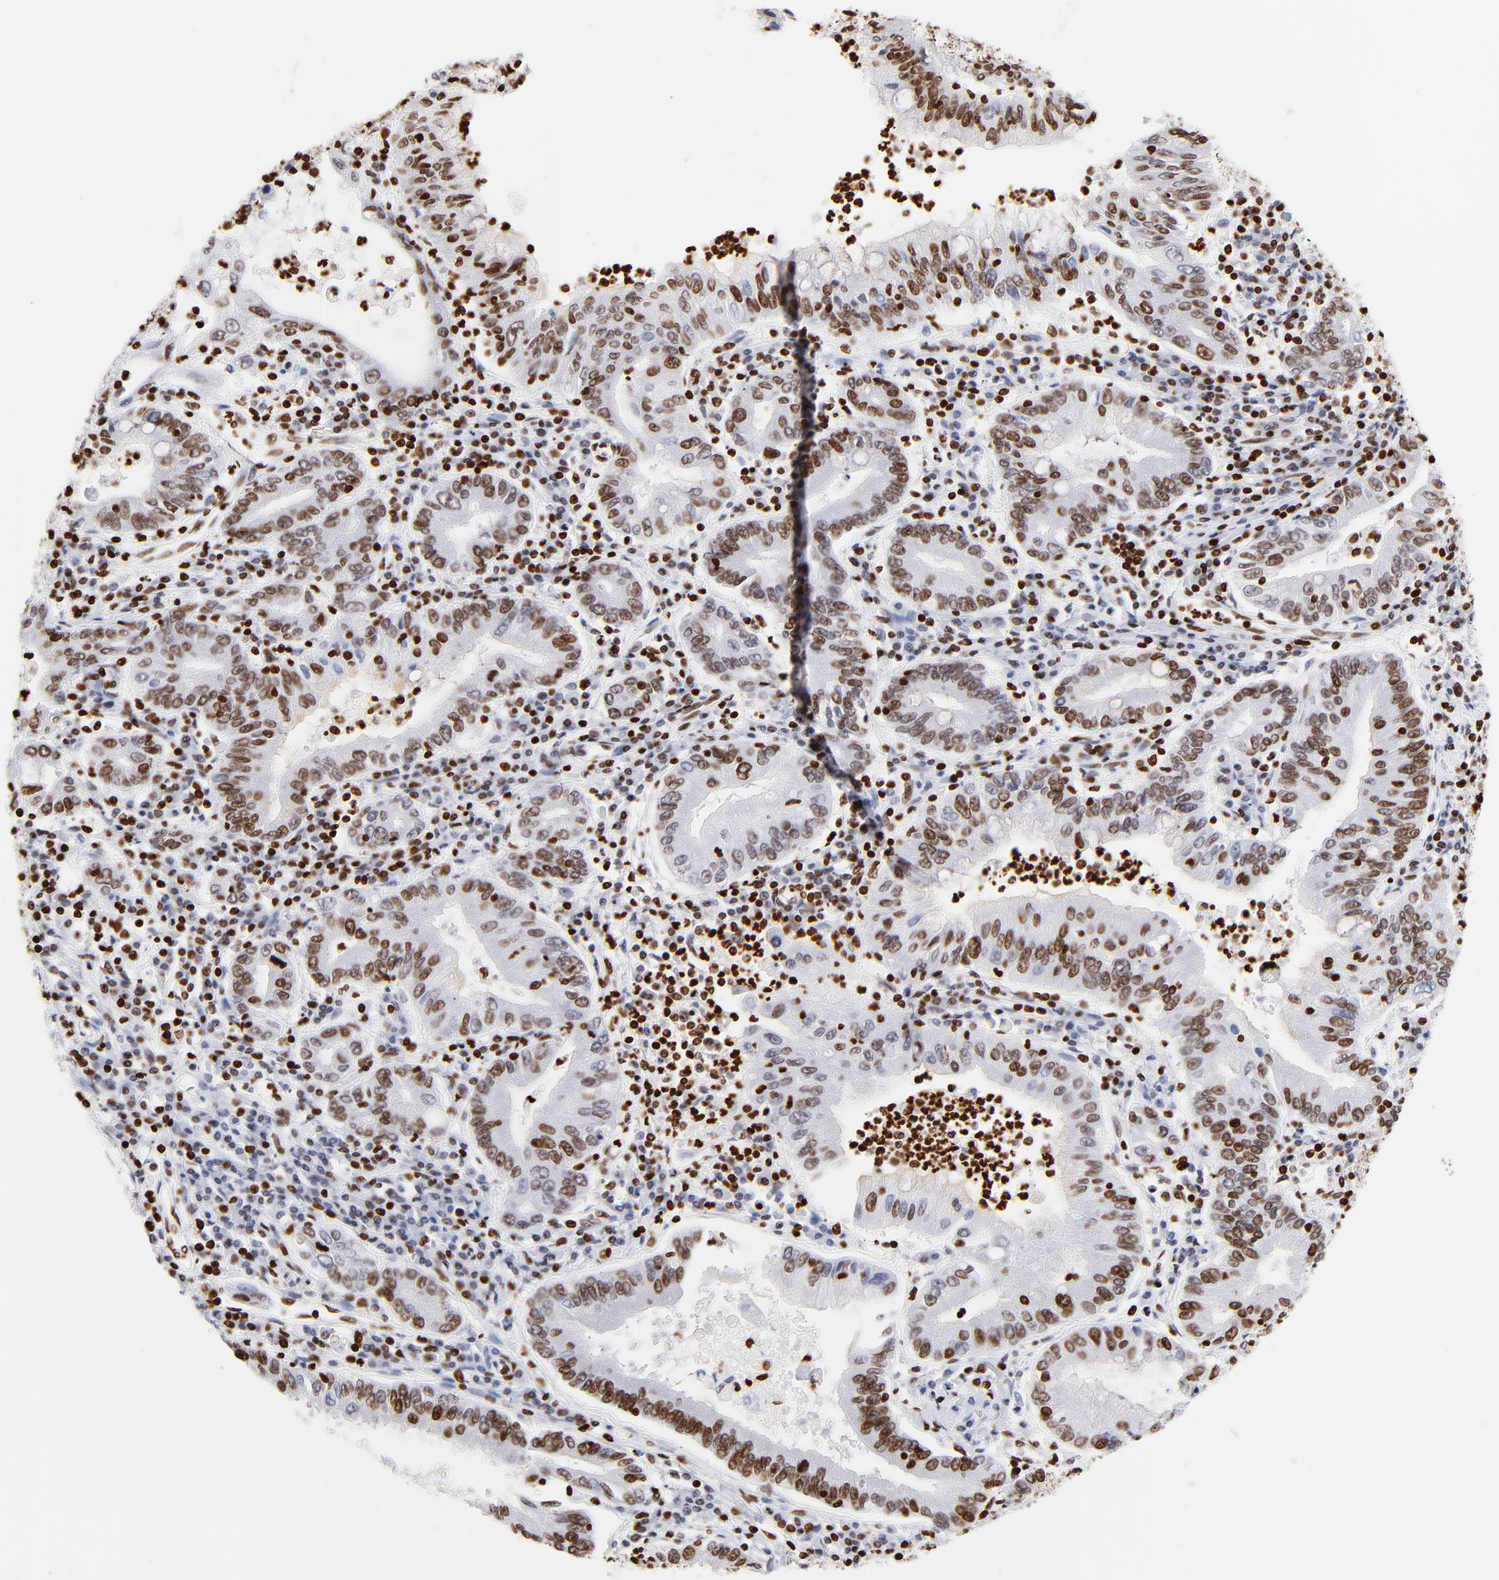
{"staining": {"intensity": "moderate", "quantity": ">75%", "location": "nuclear"}, "tissue": "stomach cancer", "cell_type": "Tumor cells", "image_type": "cancer", "snomed": [{"axis": "morphology", "description": "Normal tissue, NOS"}, {"axis": "morphology", "description": "Adenocarcinoma, NOS"}, {"axis": "topography", "description": "Esophagus"}, {"axis": "topography", "description": "Stomach, upper"}, {"axis": "topography", "description": "Peripheral nerve tissue"}], "caption": "There is medium levels of moderate nuclear positivity in tumor cells of stomach adenocarcinoma, as demonstrated by immunohistochemical staining (brown color).", "gene": "FBH1", "patient": {"sex": "male", "age": 62}}